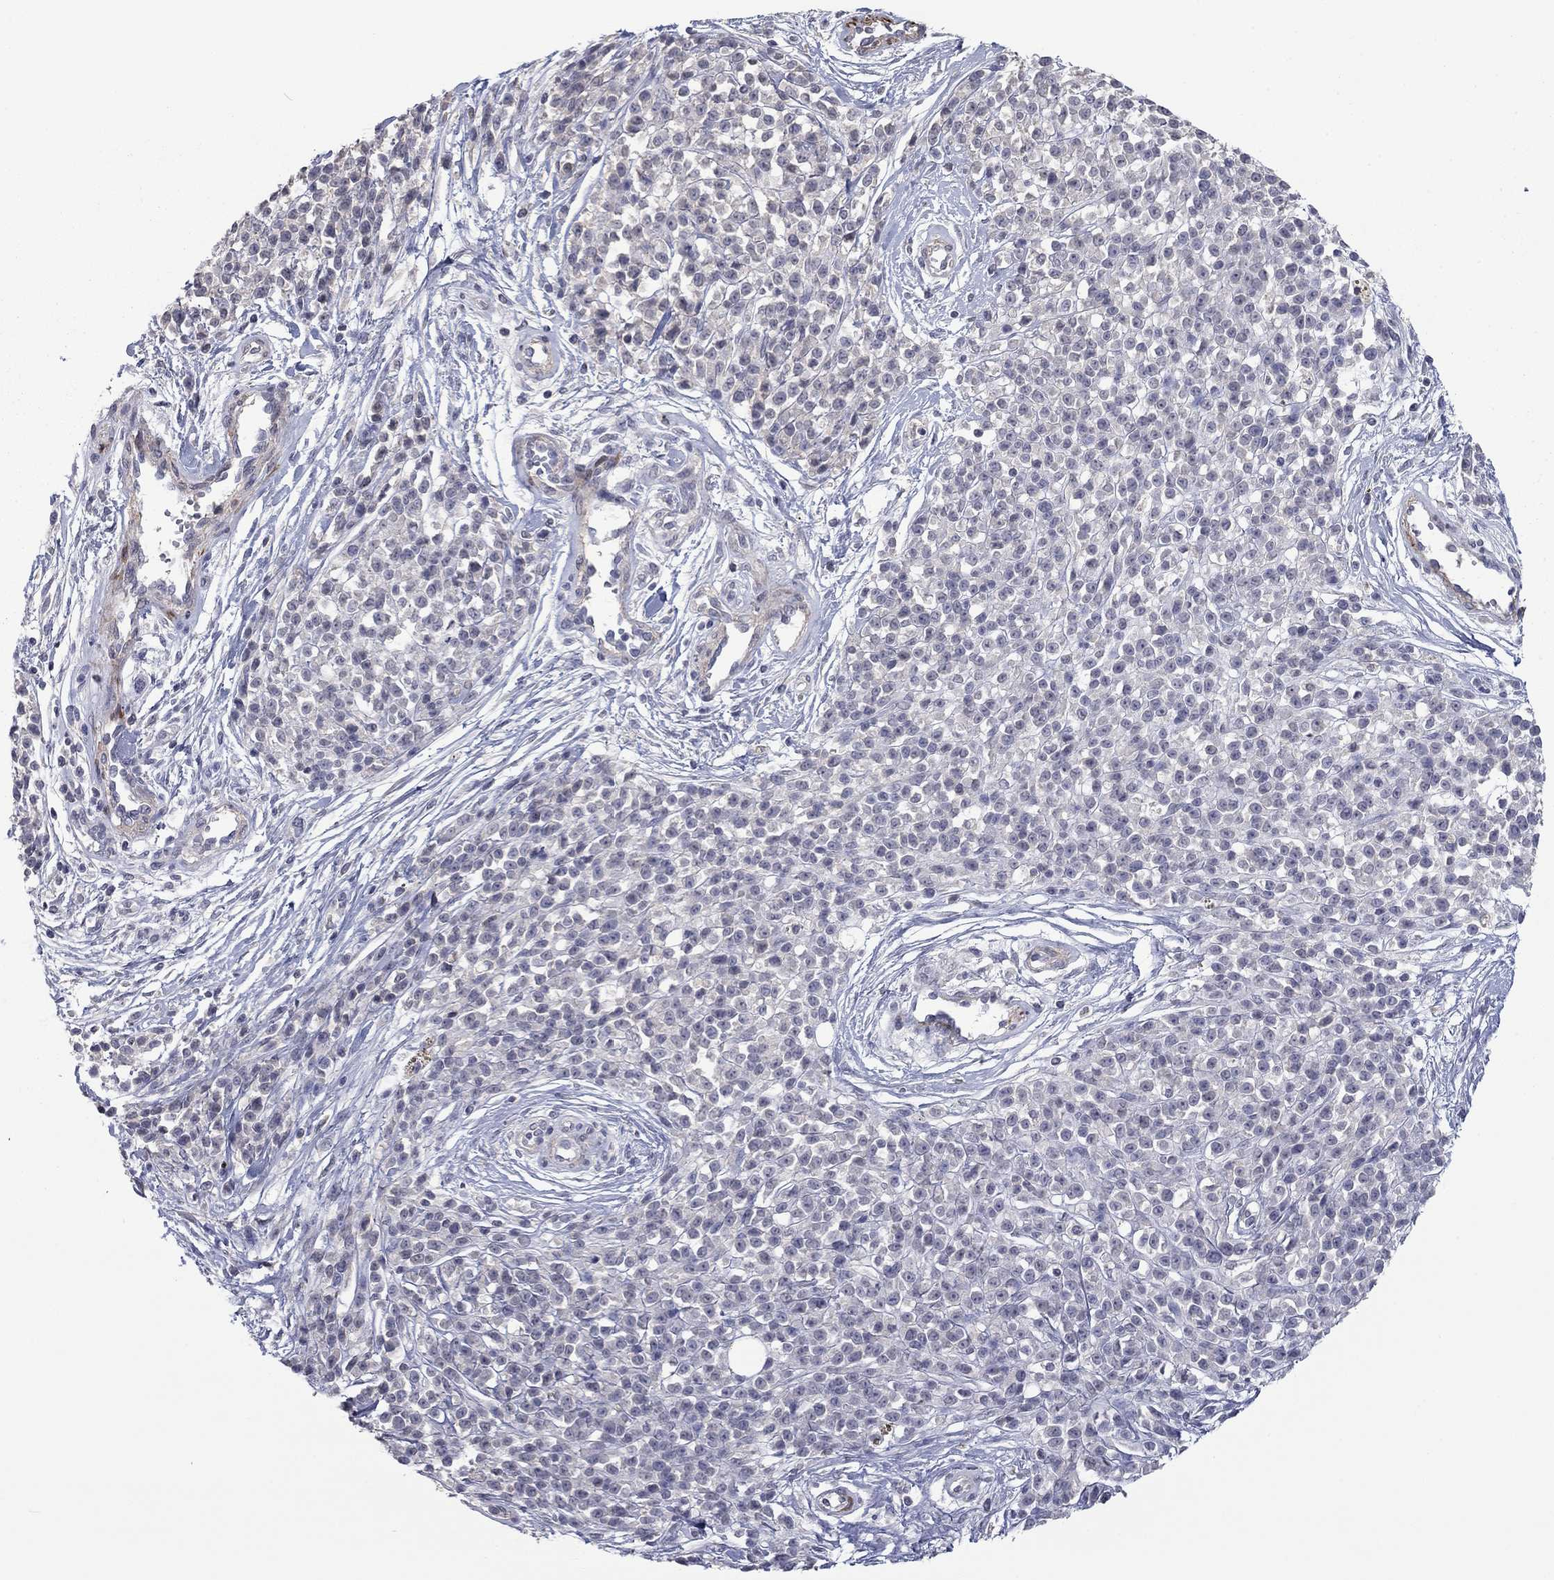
{"staining": {"intensity": "negative", "quantity": "none", "location": "none"}, "tissue": "melanoma", "cell_type": "Tumor cells", "image_type": "cancer", "snomed": [{"axis": "morphology", "description": "Malignant melanoma, NOS"}, {"axis": "topography", "description": "Skin"}, {"axis": "topography", "description": "Skin of trunk"}], "caption": "Protein analysis of melanoma exhibits no significant staining in tumor cells.", "gene": "IP6K3", "patient": {"sex": "male", "age": 74}}